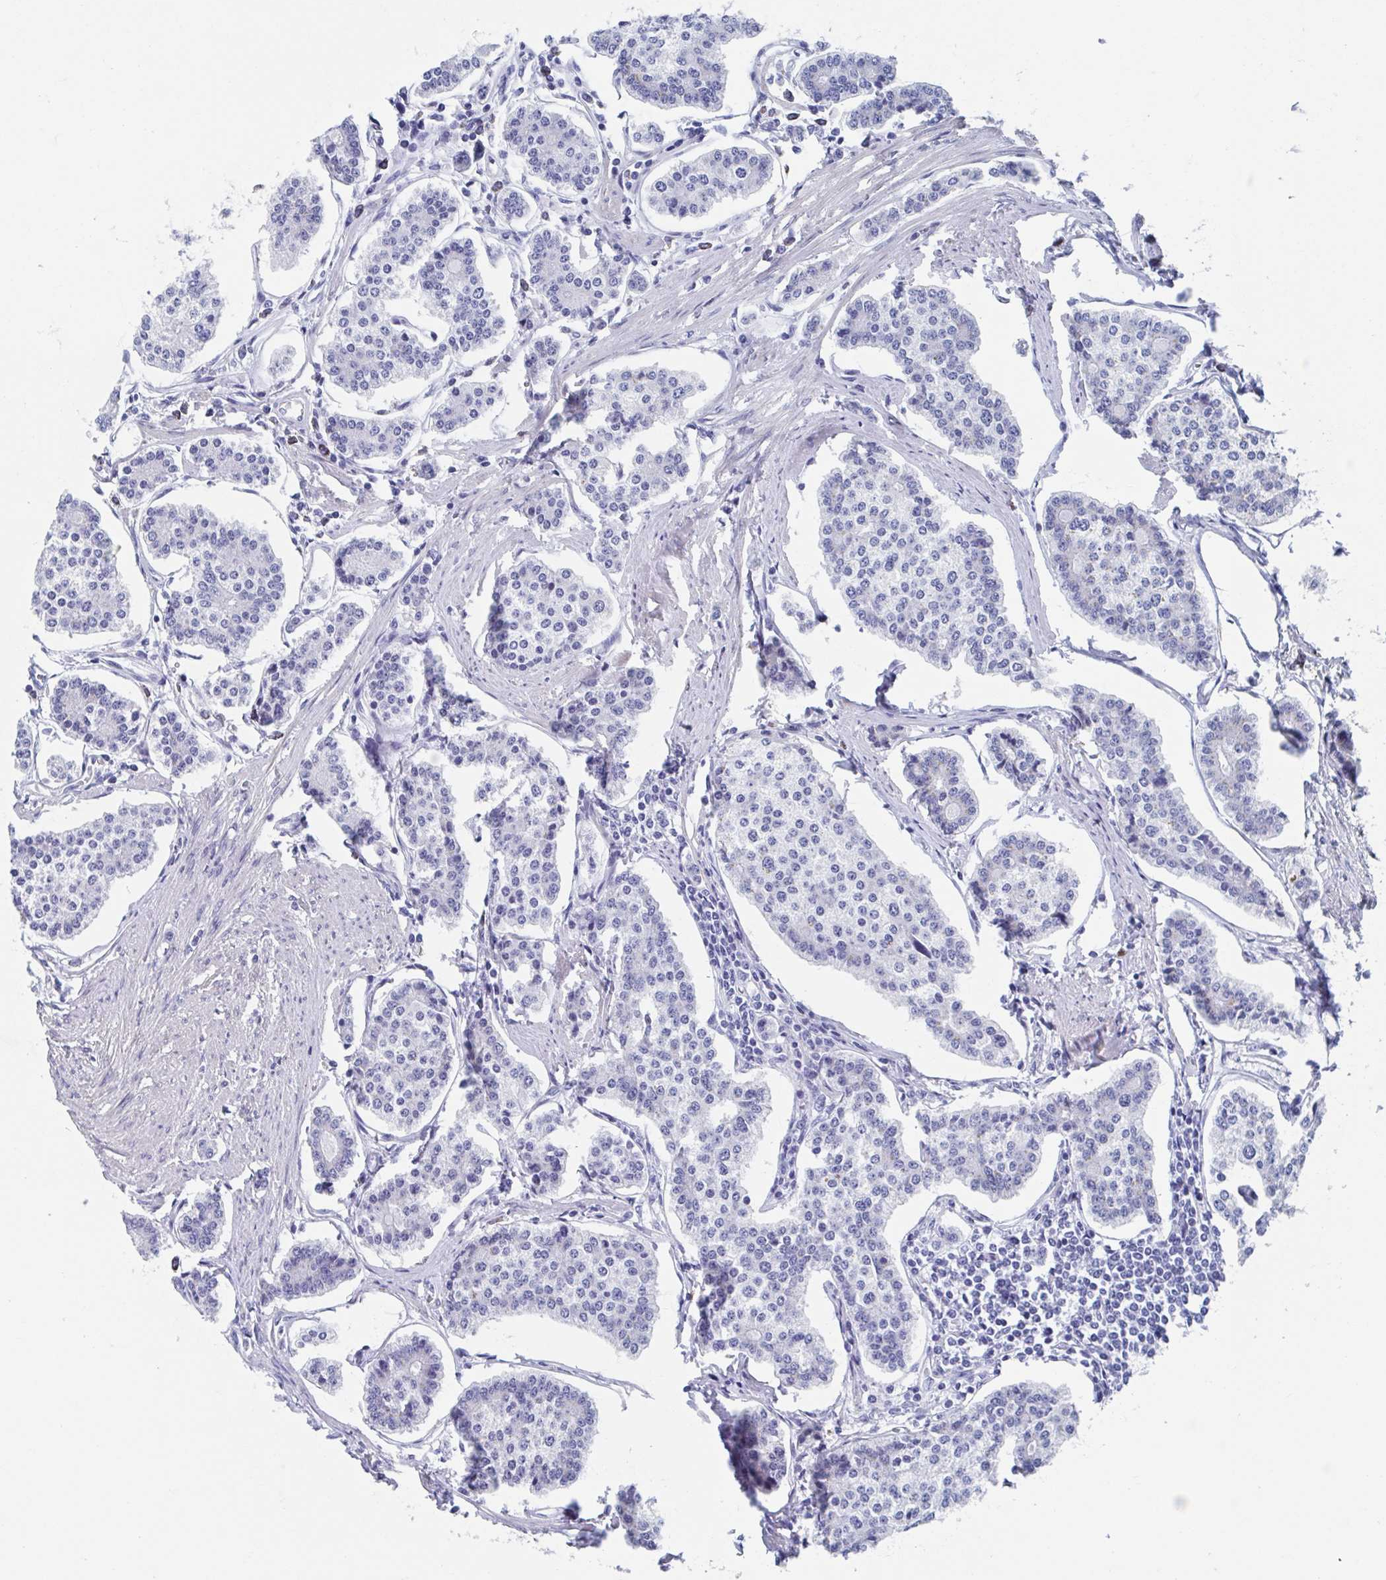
{"staining": {"intensity": "negative", "quantity": "none", "location": "none"}, "tissue": "carcinoid", "cell_type": "Tumor cells", "image_type": "cancer", "snomed": [{"axis": "morphology", "description": "Carcinoid, malignant, NOS"}, {"axis": "topography", "description": "Small intestine"}], "caption": "High power microscopy micrograph of an immunohistochemistry (IHC) photomicrograph of carcinoid (malignant), revealing no significant expression in tumor cells.", "gene": "SHCBP1L", "patient": {"sex": "female", "age": 65}}